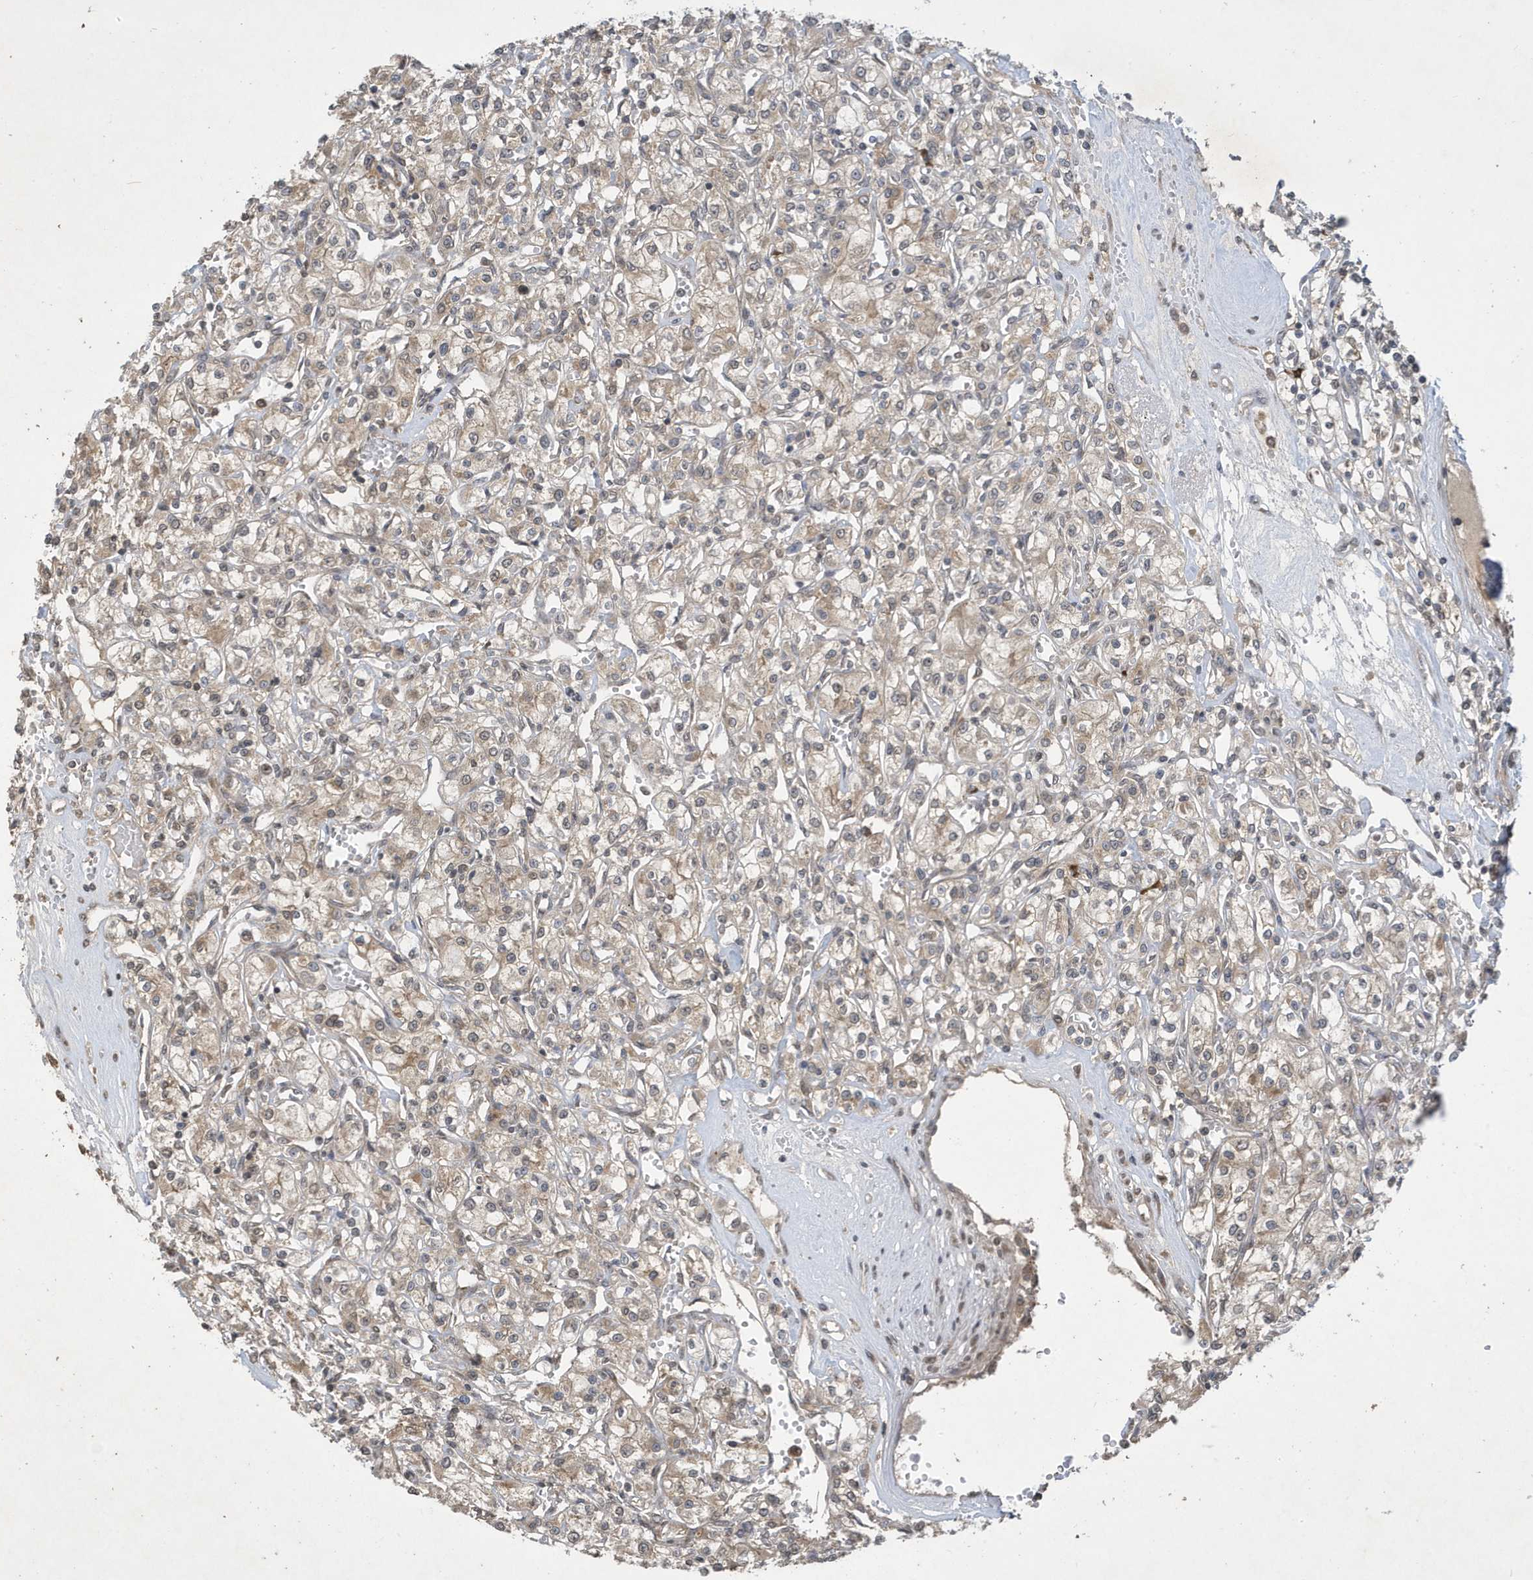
{"staining": {"intensity": "weak", "quantity": "25%-75%", "location": "cytoplasmic/membranous"}, "tissue": "renal cancer", "cell_type": "Tumor cells", "image_type": "cancer", "snomed": [{"axis": "morphology", "description": "Adenocarcinoma, NOS"}, {"axis": "topography", "description": "Kidney"}], "caption": "Protein expression analysis of renal cancer (adenocarcinoma) shows weak cytoplasmic/membranous staining in approximately 25%-75% of tumor cells. The staining is performed using DAB (3,3'-diaminobenzidine) brown chromogen to label protein expression. The nuclei are counter-stained blue using hematoxylin.", "gene": "STX10", "patient": {"sex": "female", "age": 59}}